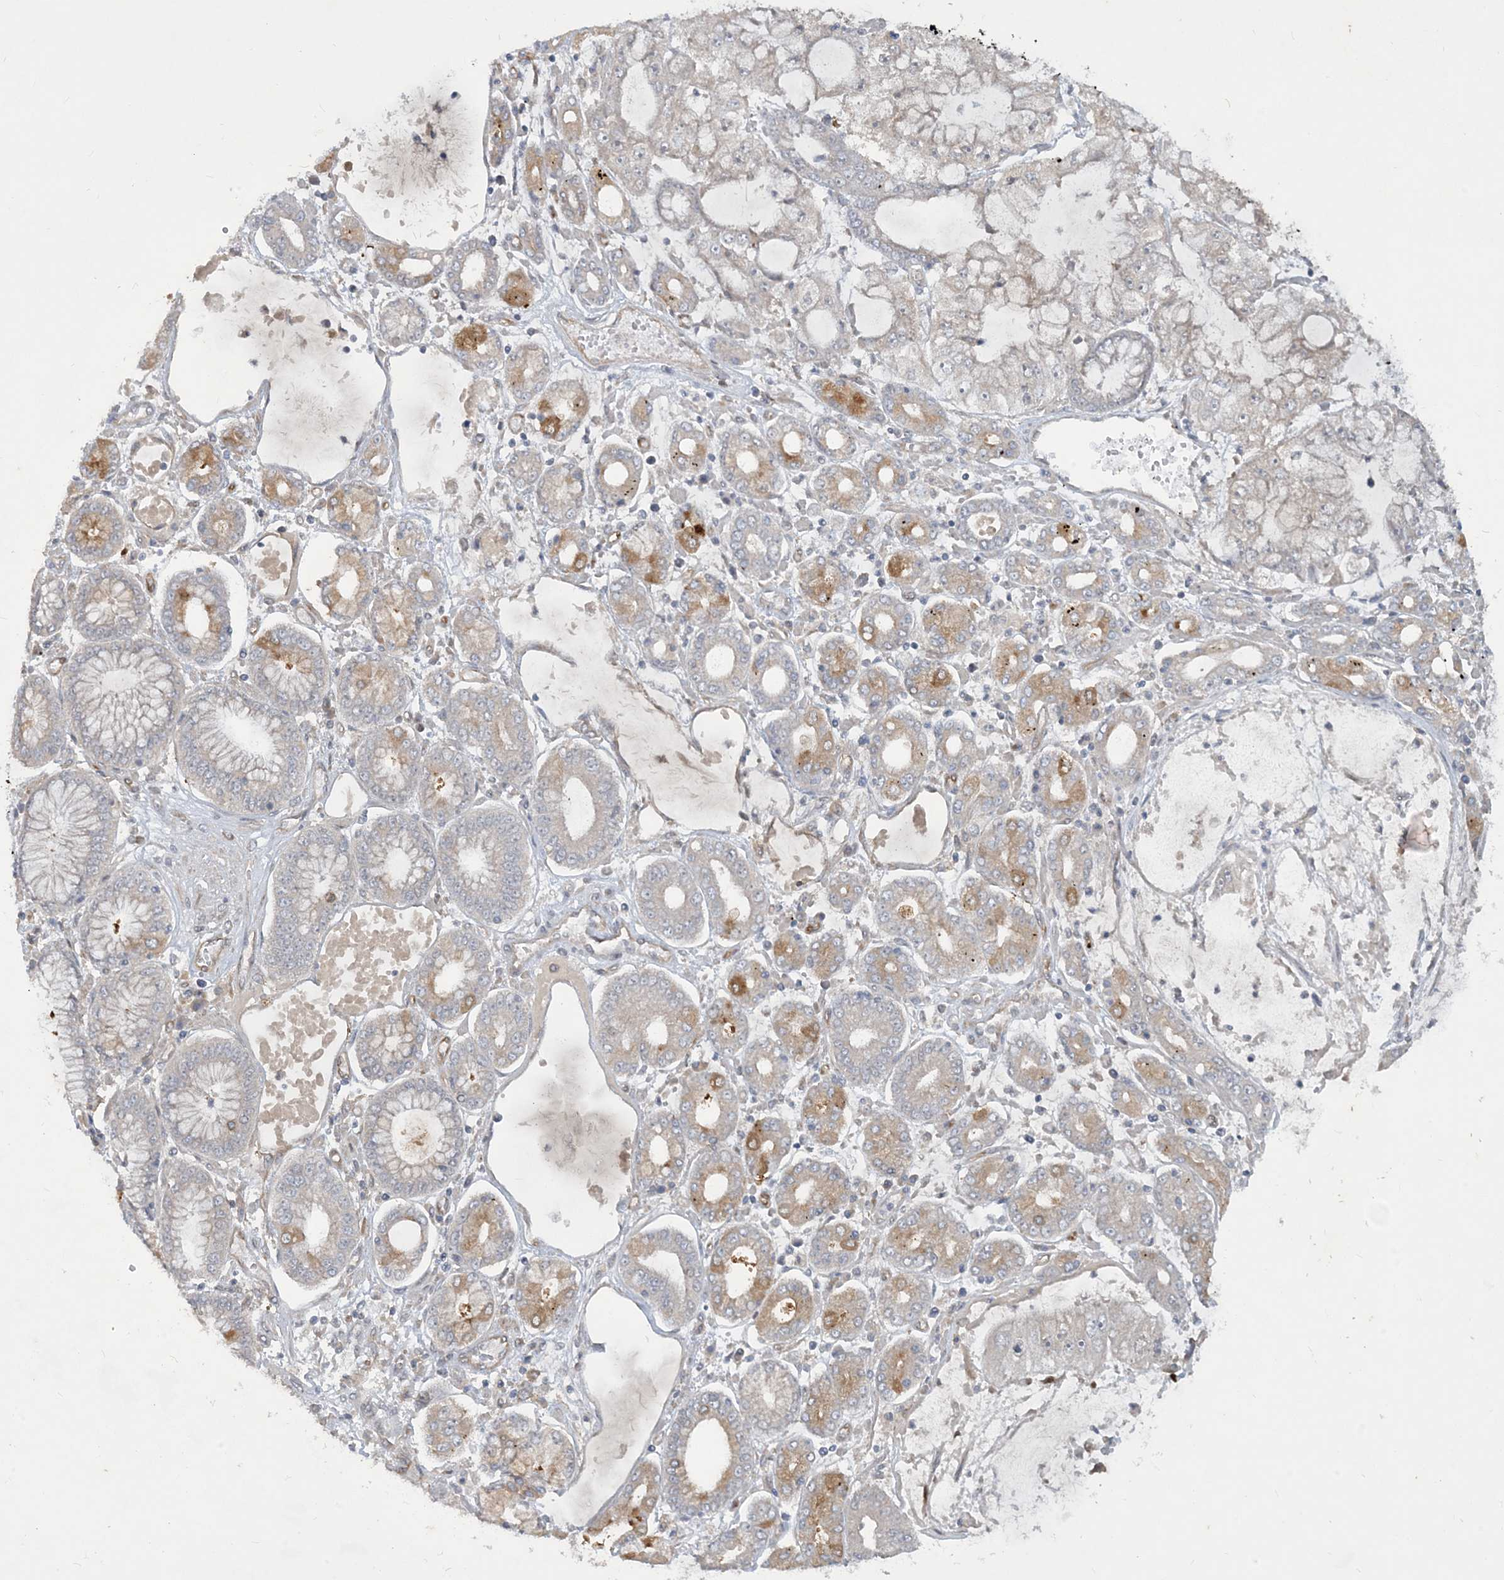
{"staining": {"intensity": "moderate", "quantity": "25%-75%", "location": "cytoplasmic/membranous"}, "tissue": "stomach cancer", "cell_type": "Tumor cells", "image_type": "cancer", "snomed": [{"axis": "morphology", "description": "Adenocarcinoma, NOS"}, {"axis": "topography", "description": "Stomach"}], "caption": "Tumor cells demonstrate medium levels of moderate cytoplasmic/membranous staining in approximately 25%-75% of cells in human stomach cancer. (IHC, brightfield microscopy, high magnification).", "gene": "CDS1", "patient": {"sex": "male", "age": 76}}